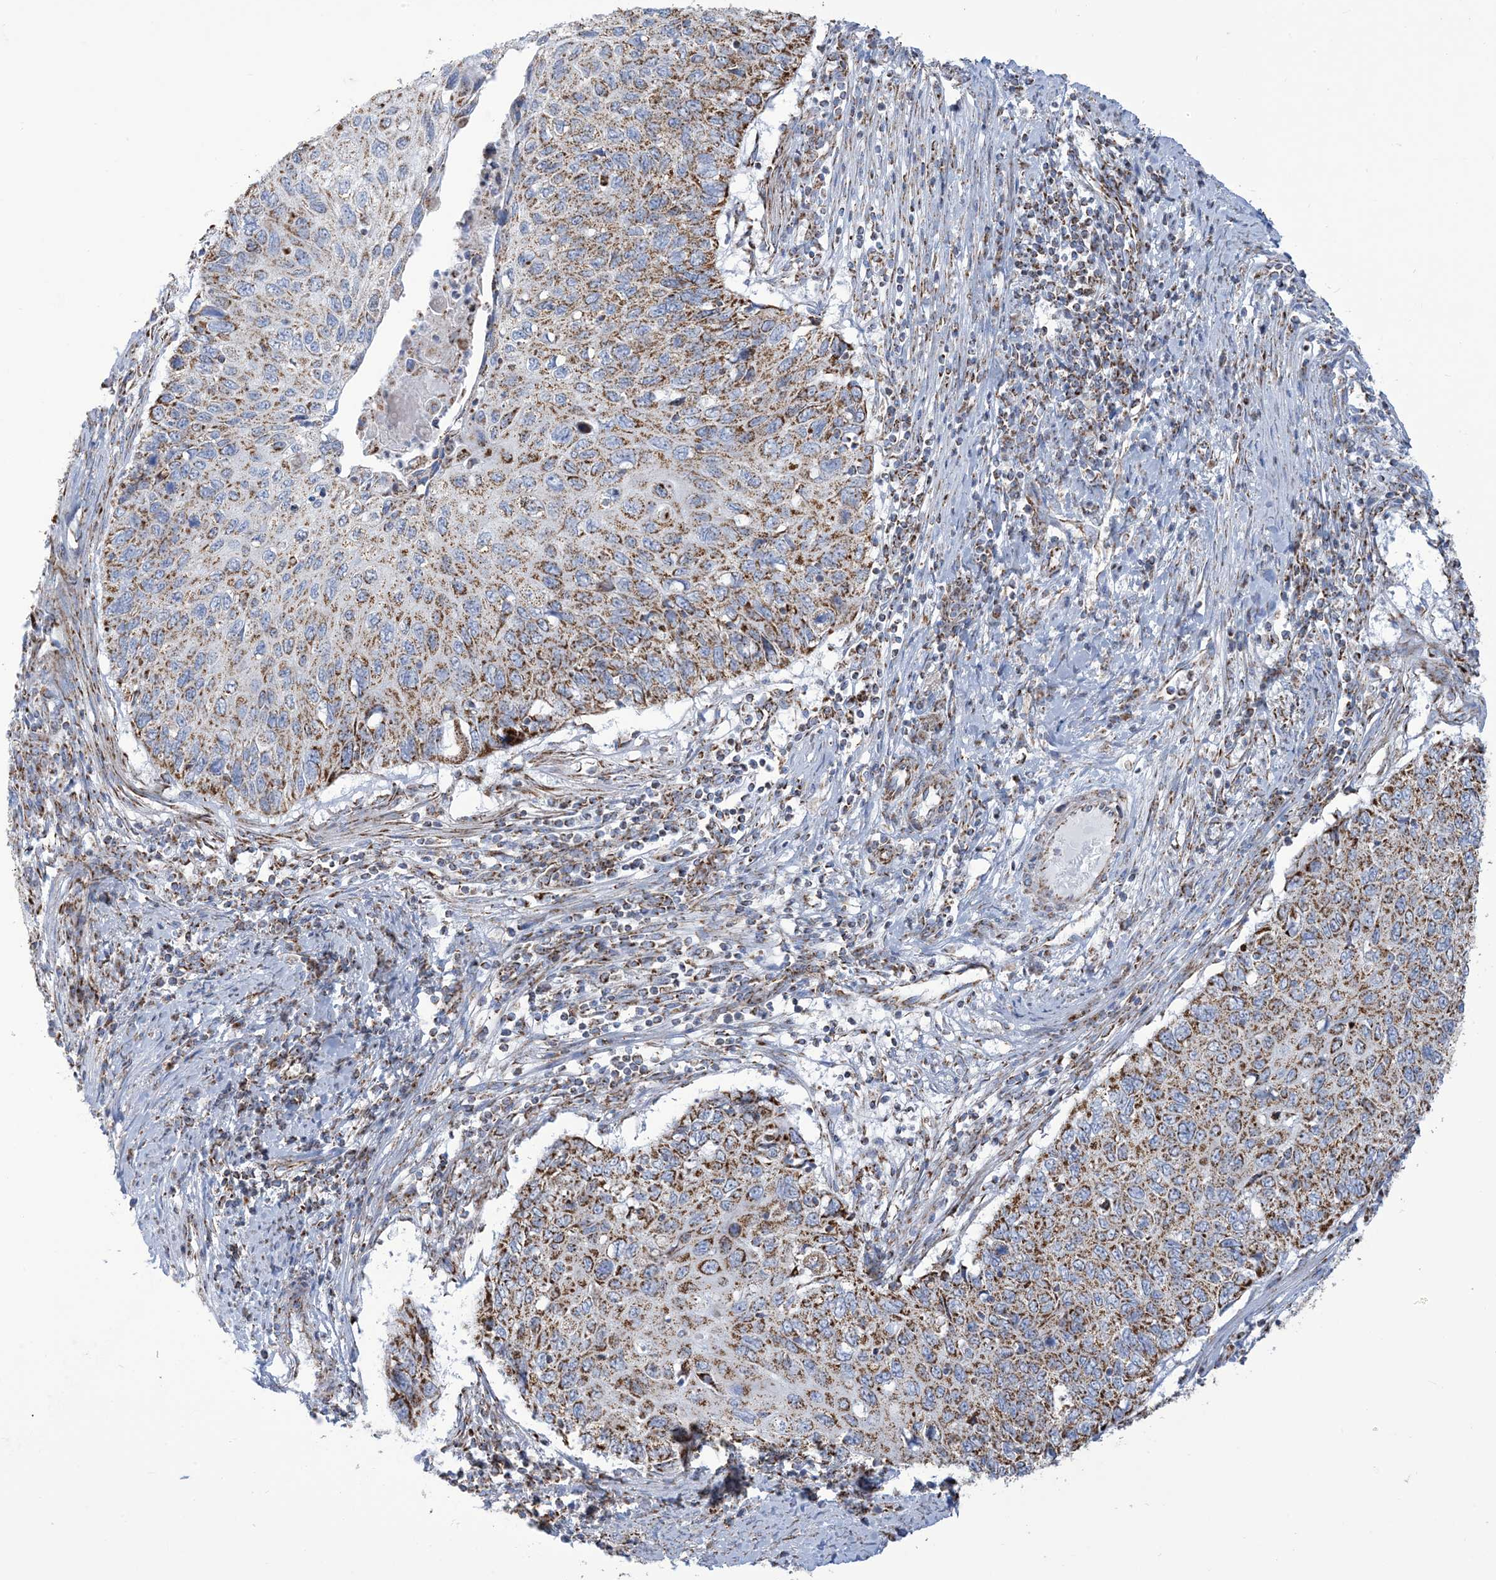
{"staining": {"intensity": "moderate", "quantity": ">75%", "location": "cytoplasmic/membranous"}, "tissue": "cervical cancer", "cell_type": "Tumor cells", "image_type": "cancer", "snomed": [{"axis": "morphology", "description": "Squamous cell carcinoma, NOS"}, {"axis": "topography", "description": "Cervix"}], "caption": "IHC of cervical cancer (squamous cell carcinoma) demonstrates medium levels of moderate cytoplasmic/membranous expression in approximately >75% of tumor cells.", "gene": "SAMM50", "patient": {"sex": "female", "age": 70}}